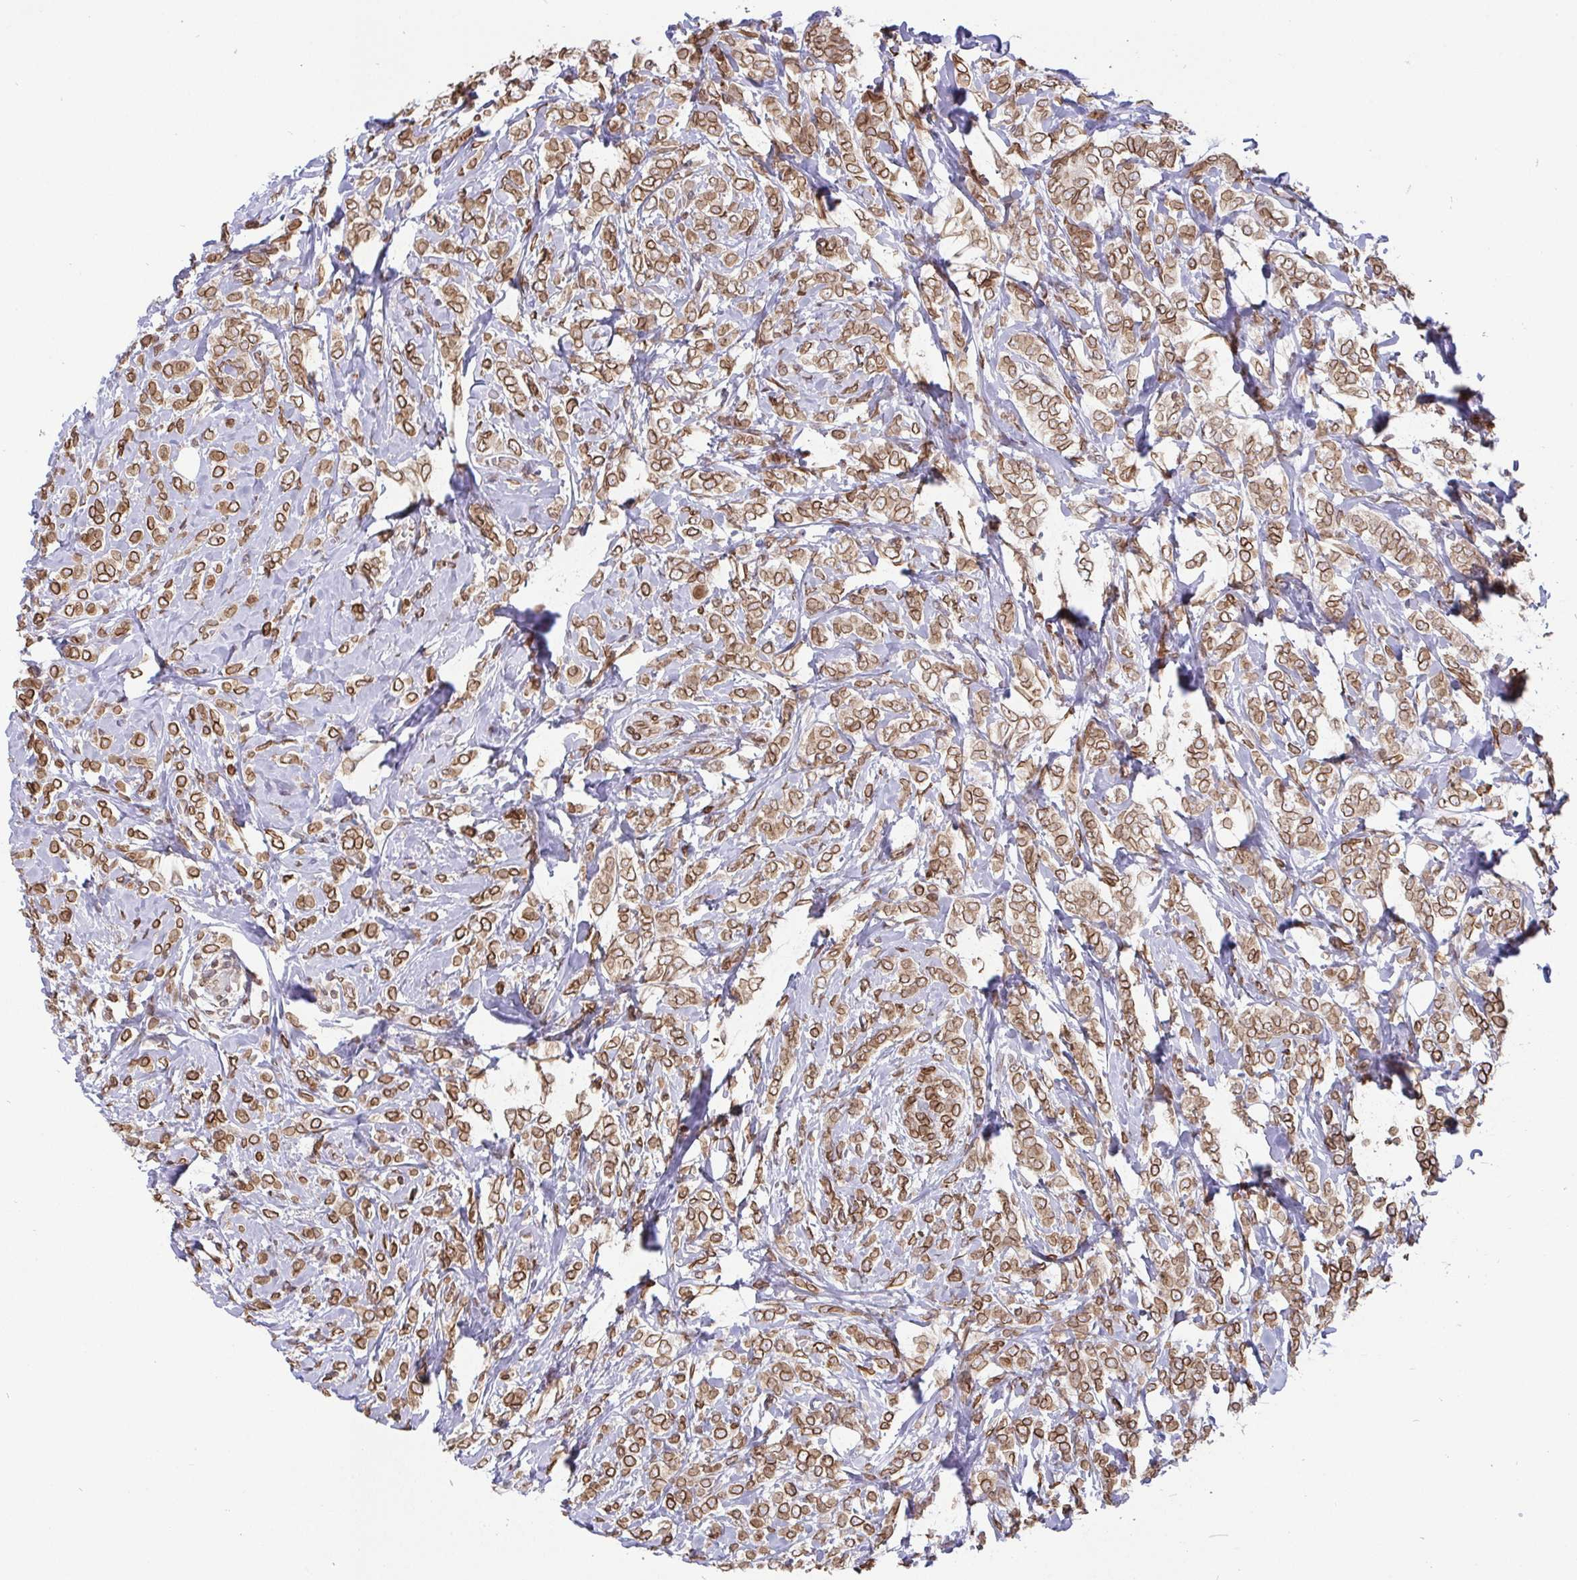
{"staining": {"intensity": "moderate", "quantity": ">75%", "location": "cytoplasmic/membranous,nuclear"}, "tissue": "breast cancer", "cell_type": "Tumor cells", "image_type": "cancer", "snomed": [{"axis": "morphology", "description": "Lobular carcinoma"}, {"axis": "topography", "description": "Breast"}], "caption": "DAB immunohistochemical staining of human breast lobular carcinoma reveals moderate cytoplasmic/membranous and nuclear protein staining in approximately >75% of tumor cells.", "gene": "EMD", "patient": {"sex": "female", "age": 49}}